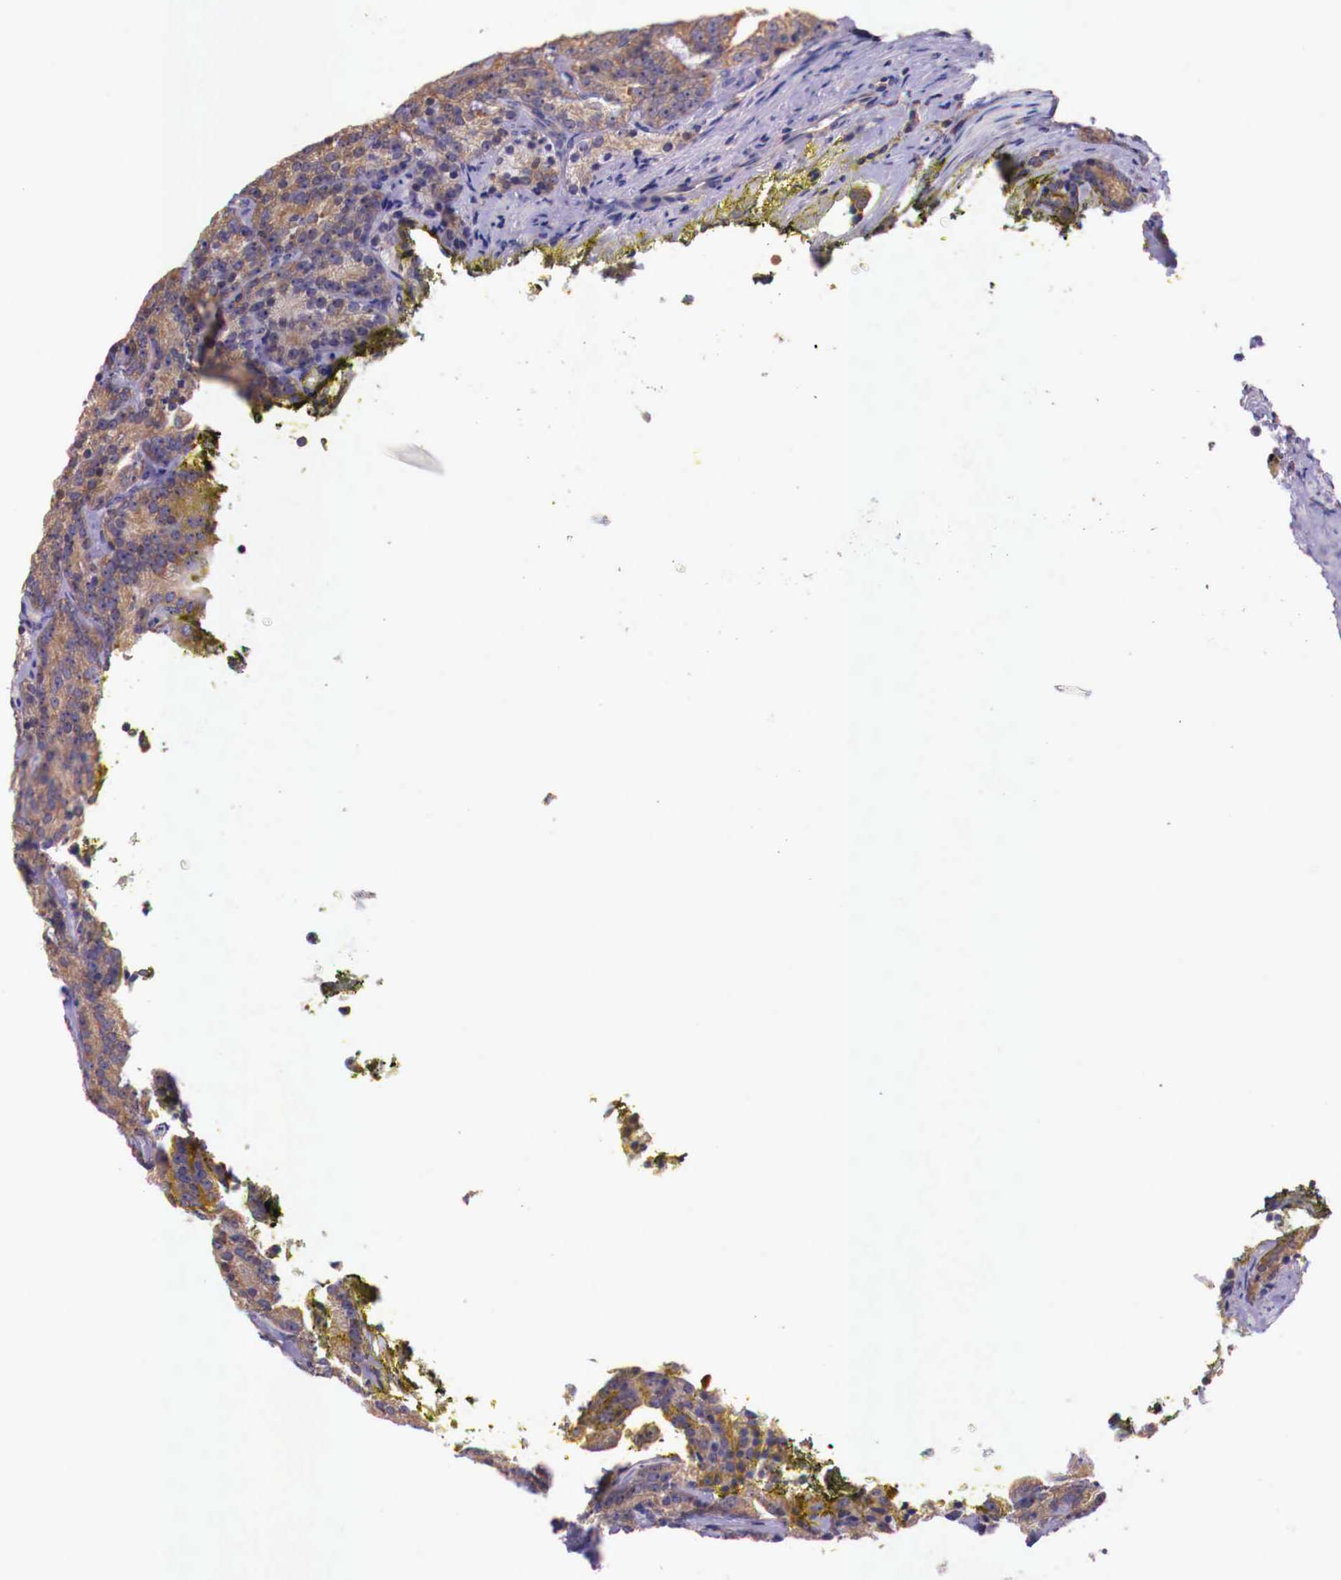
{"staining": {"intensity": "moderate", "quantity": ">75%", "location": "cytoplasmic/membranous"}, "tissue": "prostate cancer", "cell_type": "Tumor cells", "image_type": "cancer", "snomed": [{"axis": "morphology", "description": "Adenocarcinoma, Medium grade"}, {"axis": "topography", "description": "Prostate"}], "caption": "Protein analysis of prostate cancer (medium-grade adenocarcinoma) tissue shows moderate cytoplasmic/membranous positivity in about >75% of tumor cells. (Brightfield microscopy of DAB IHC at high magnification).", "gene": "GRIPAP1", "patient": {"sex": "male", "age": 65}}